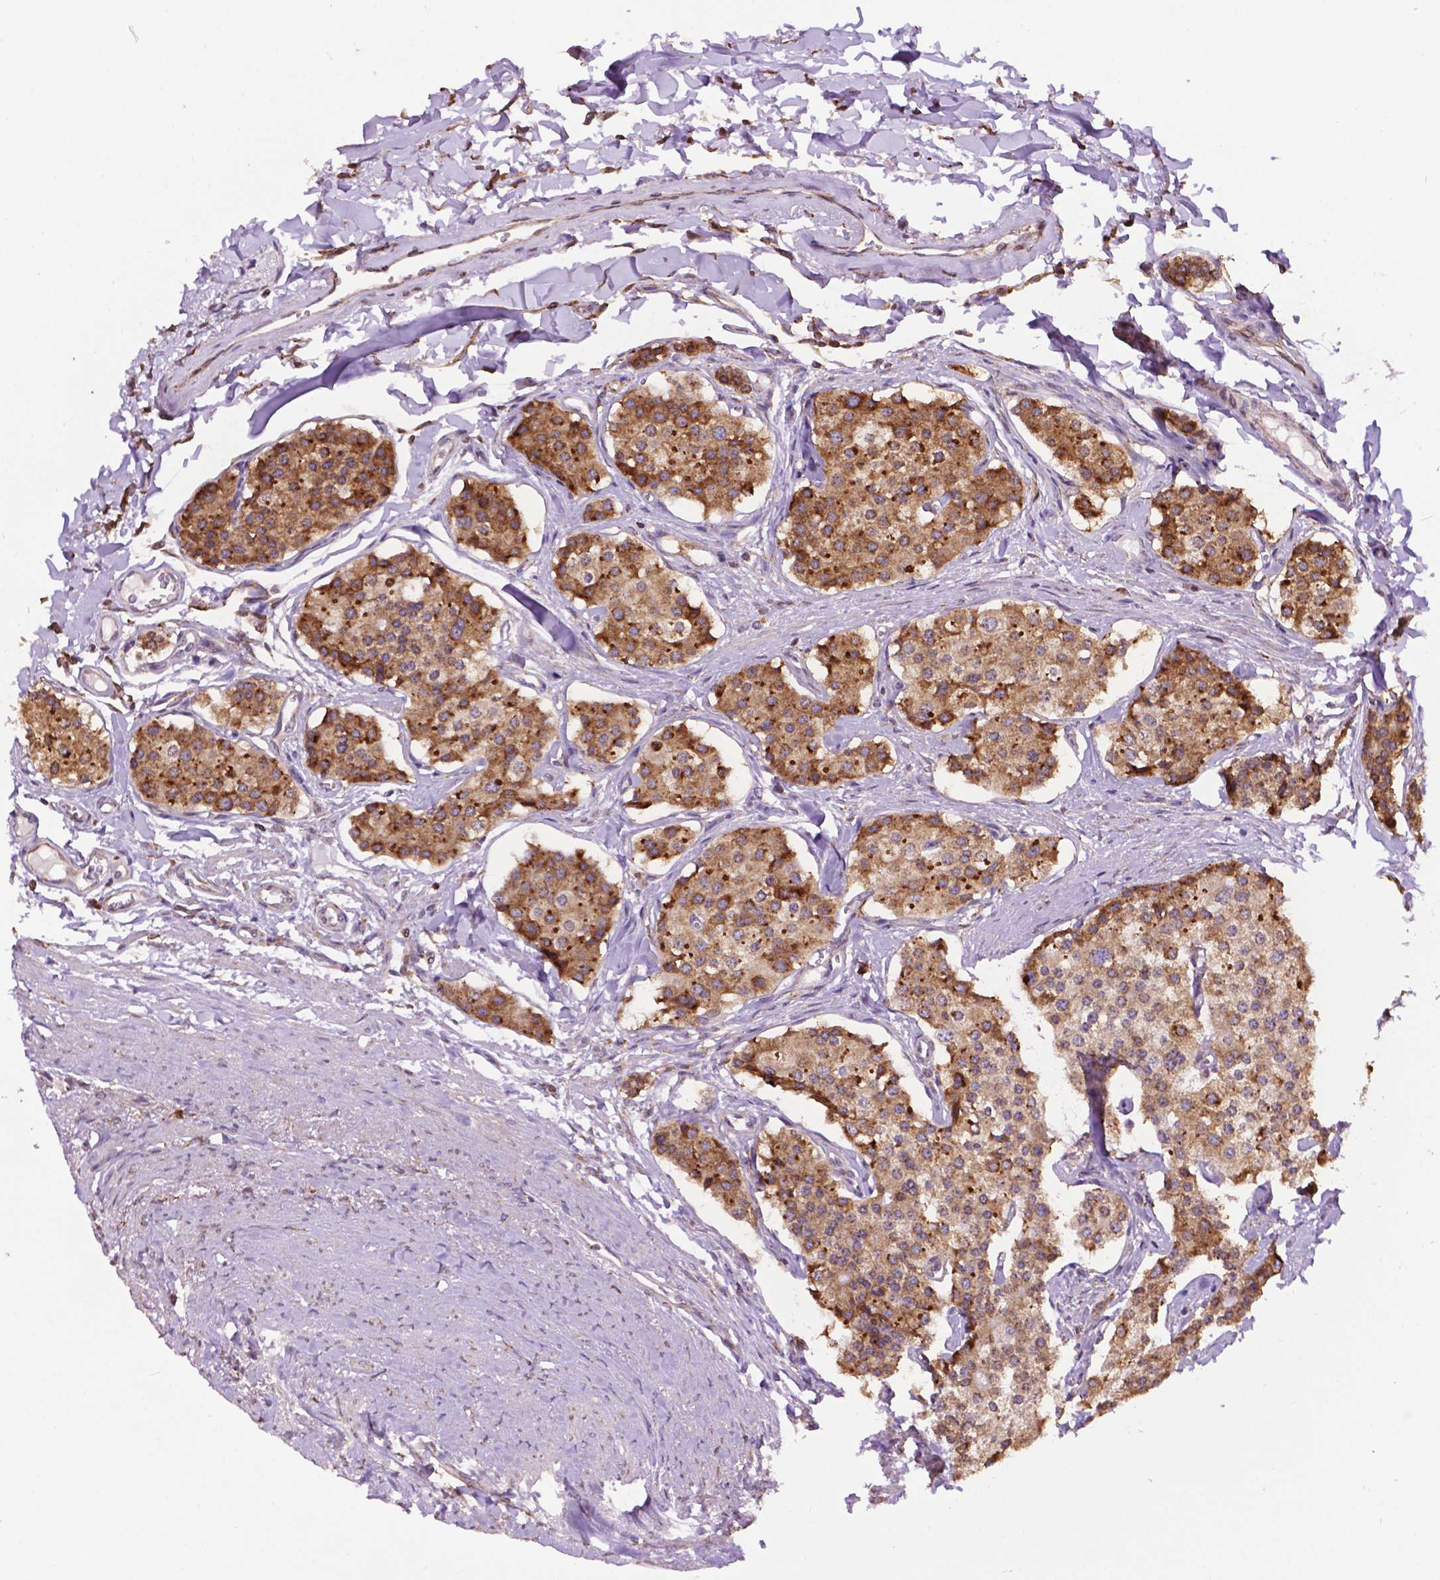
{"staining": {"intensity": "moderate", "quantity": ">75%", "location": "cytoplasmic/membranous"}, "tissue": "carcinoid", "cell_type": "Tumor cells", "image_type": "cancer", "snomed": [{"axis": "morphology", "description": "Carcinoid, malignant, NOS"}, {"axis": "topography", "description": "Small intestine"}], "caption": "DAB immunohistochemical staining of malignant carcinoid exhibits moderate cytoplasmic/membranous protein positivity in approximately >75% of tumor cells. The protein of interest is shown in brown color, while the nuclei are stained blue.", "gene": "GANAB", "patient": {"sex": "female", "age": 65}}